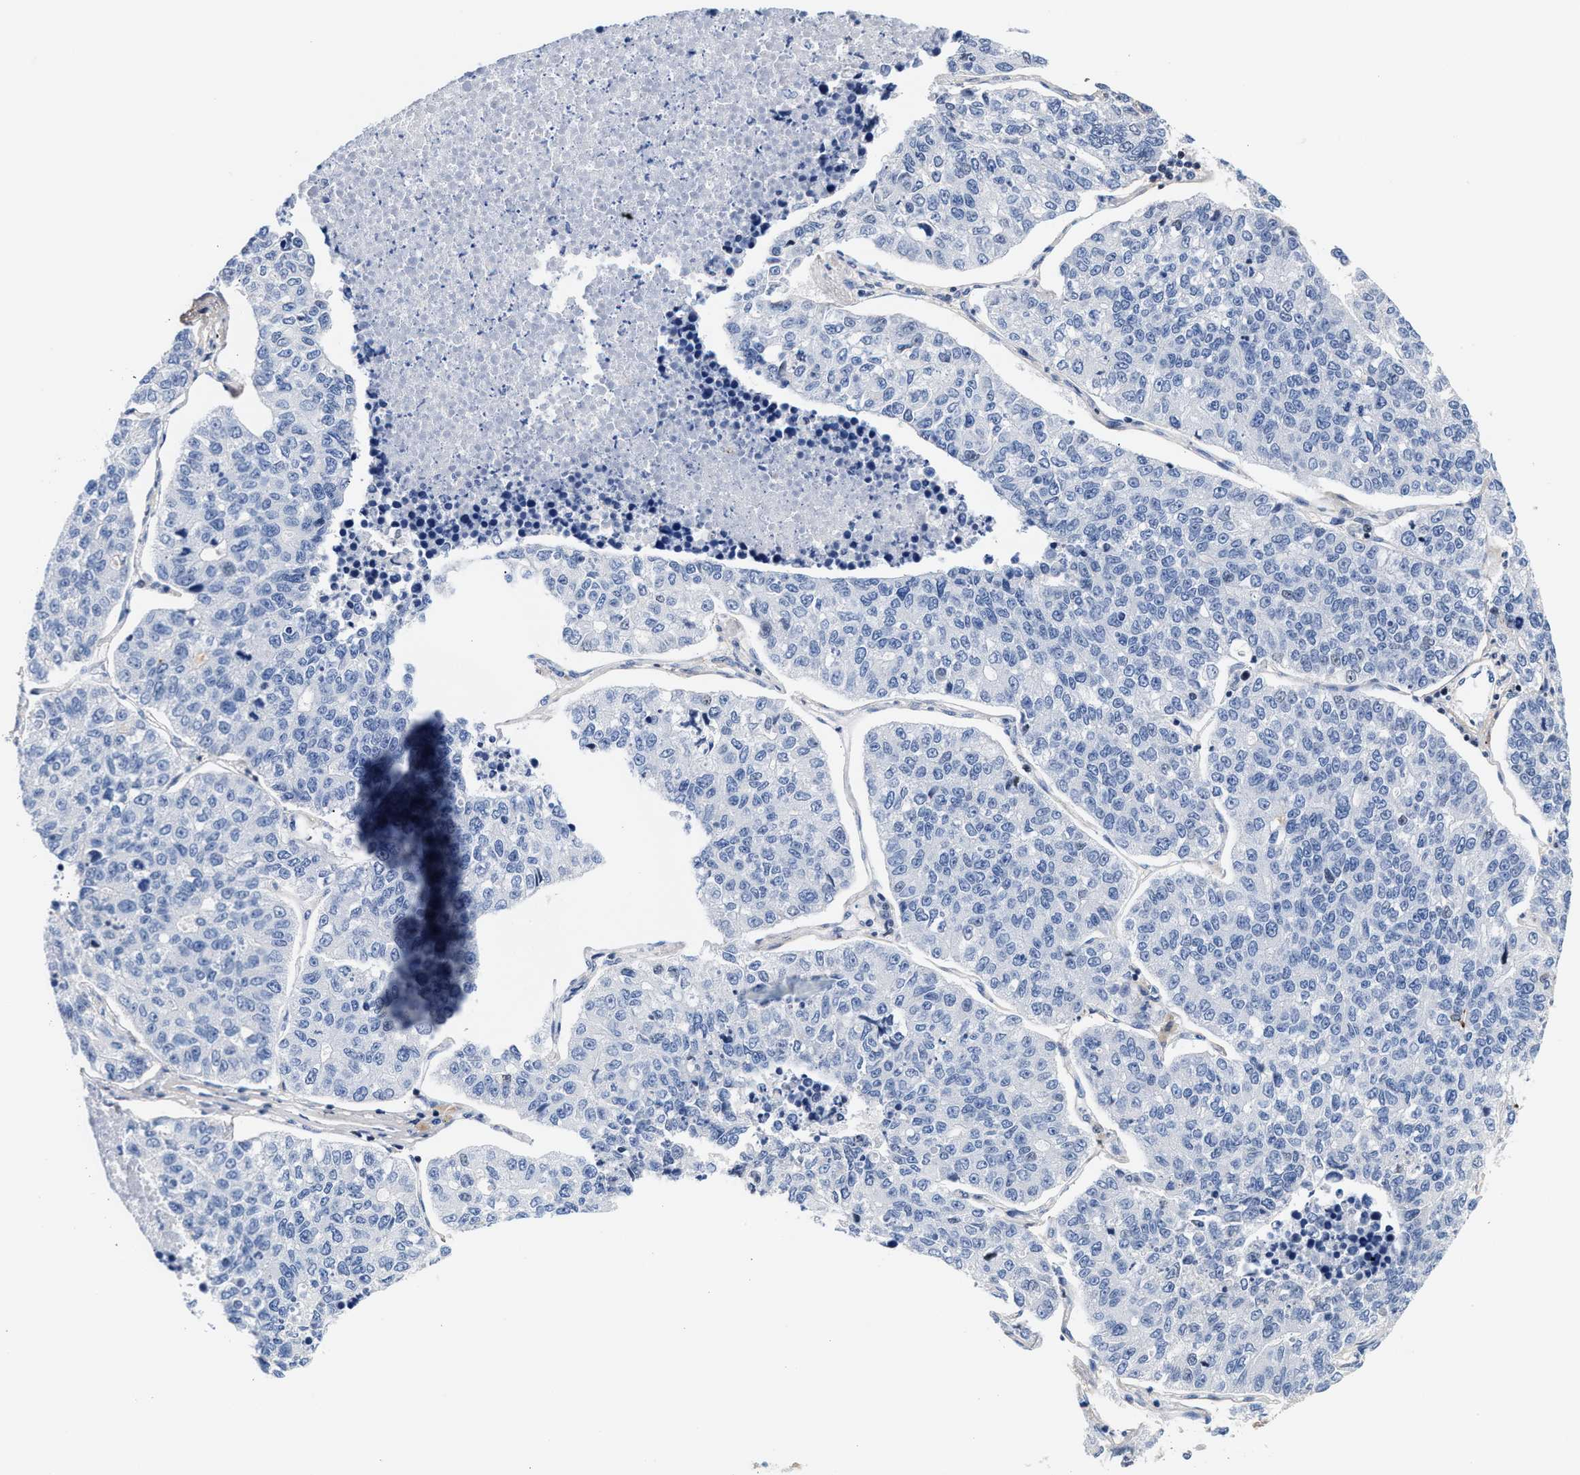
{"staining": {"intensity": "negative", "quantity": "none", "location": "none"}, "tissue": "lung cancer", "cell_type": "Tumor cells", "image_type": "cancer", "snomed": [{"axis": "morphology", "description": "Adenocarcinoma, NOS"}, {"axis": "topography", "description": "Lung"}], "caption": "There is no significant staining in tumor cells of adenocarcinoma (lung). (Immunohistochemistry, brightfield microscopy, high magnification).", "gene": "ACTL7B", "patient": {"sex": "male", "age": 49}}